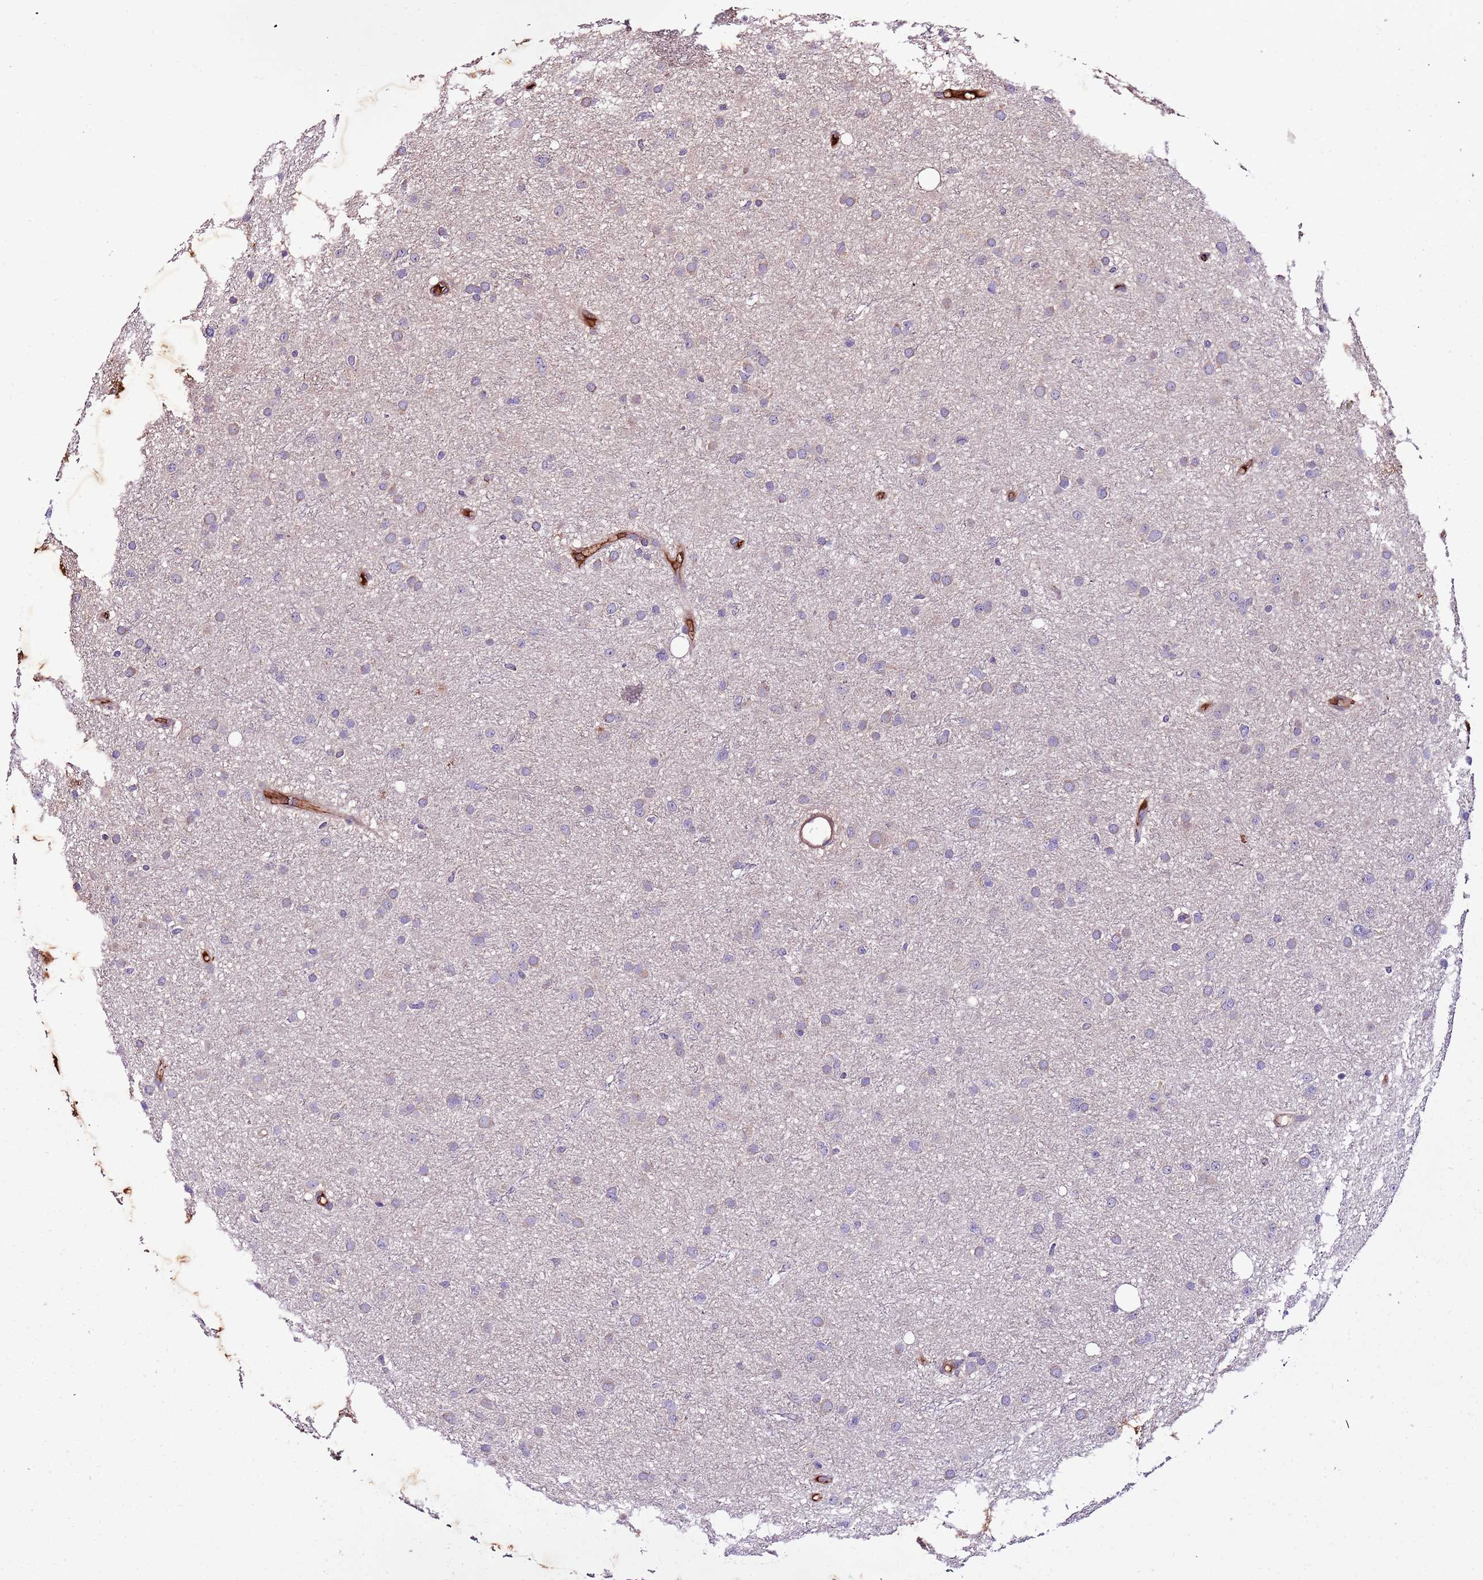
{"staining": {"intensity": "negative", "quantity": "none", "location": "none"}, "tissue": "glioma", "cell_type": "Tumor cells", "image_type": "cancer", "snomed": [{"axis": "morphology", "description": "Glioma, malignant, Low grade"}, {"axis": "topography", "description": "Cerebral cortex"}], "caption": "Immunohistochemistry (IHC) of malignant glioma (low-grade) shows no staining in tumor cells.", "gene": "DENR", "patient": {"sex": "female", "age": 39}}